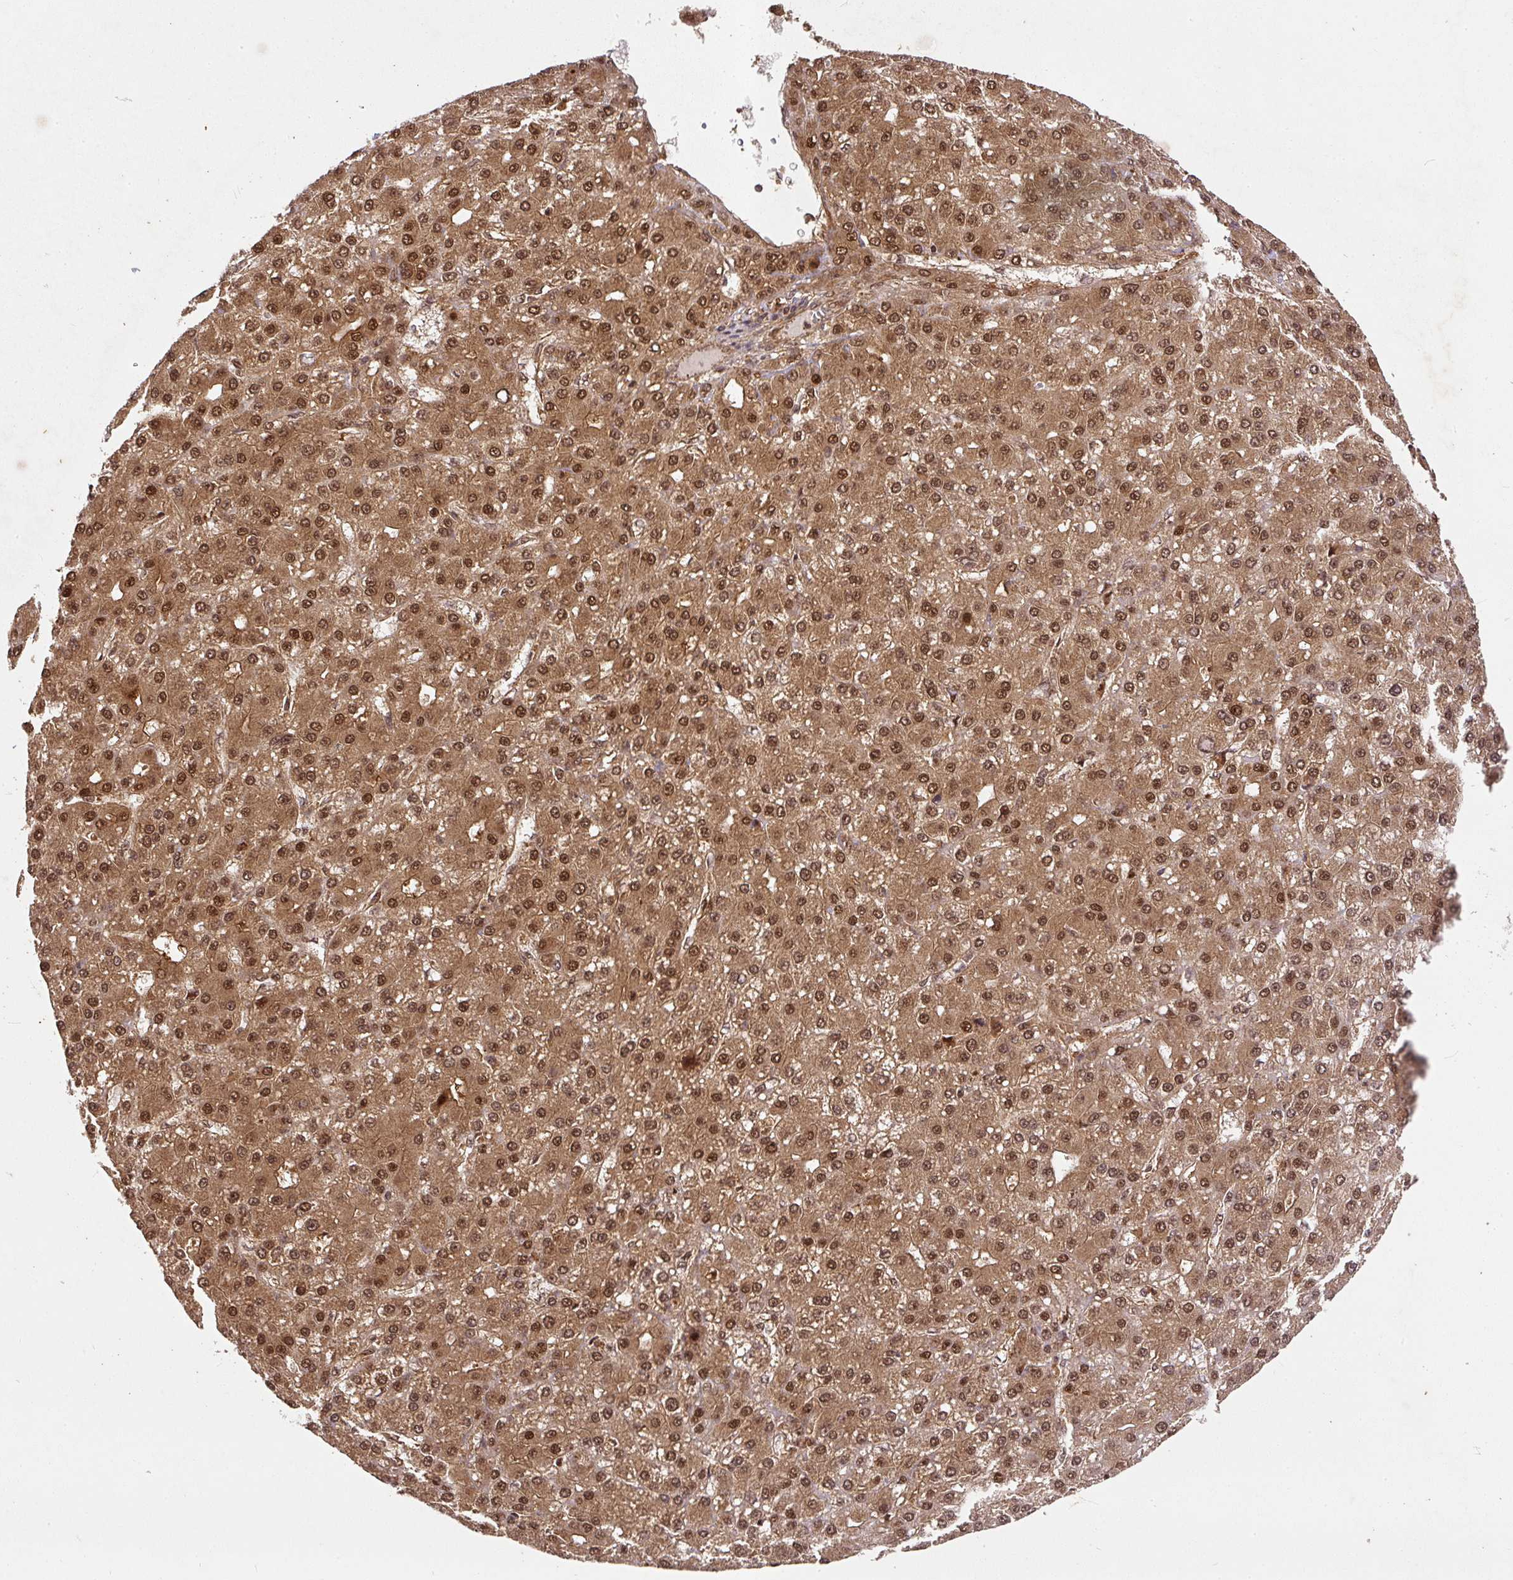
{"staining": {"intensity": "moderate", "quantity": ">75%", "location": "cytoplasmic/membranous,nuclear"}, "tissue": "liver cancer", "cell_type": "Tumor cells", "image_type": "cancer", "snomed": [{"axis": "morphology", "description": "Carcinoma, Hepatocellular, NOS"}, {"axis": "topography", "description": "Liver"}], "caption": "The photomicrograph exhibits staining of hepatocellular carcinoma (liver), revealing moderate cytoplasmic/membranous and nuclear protein positivity (brown color) within tumor cells.", "gene": "PSMD1", "patient": {"sex": "male", "age": 67}}